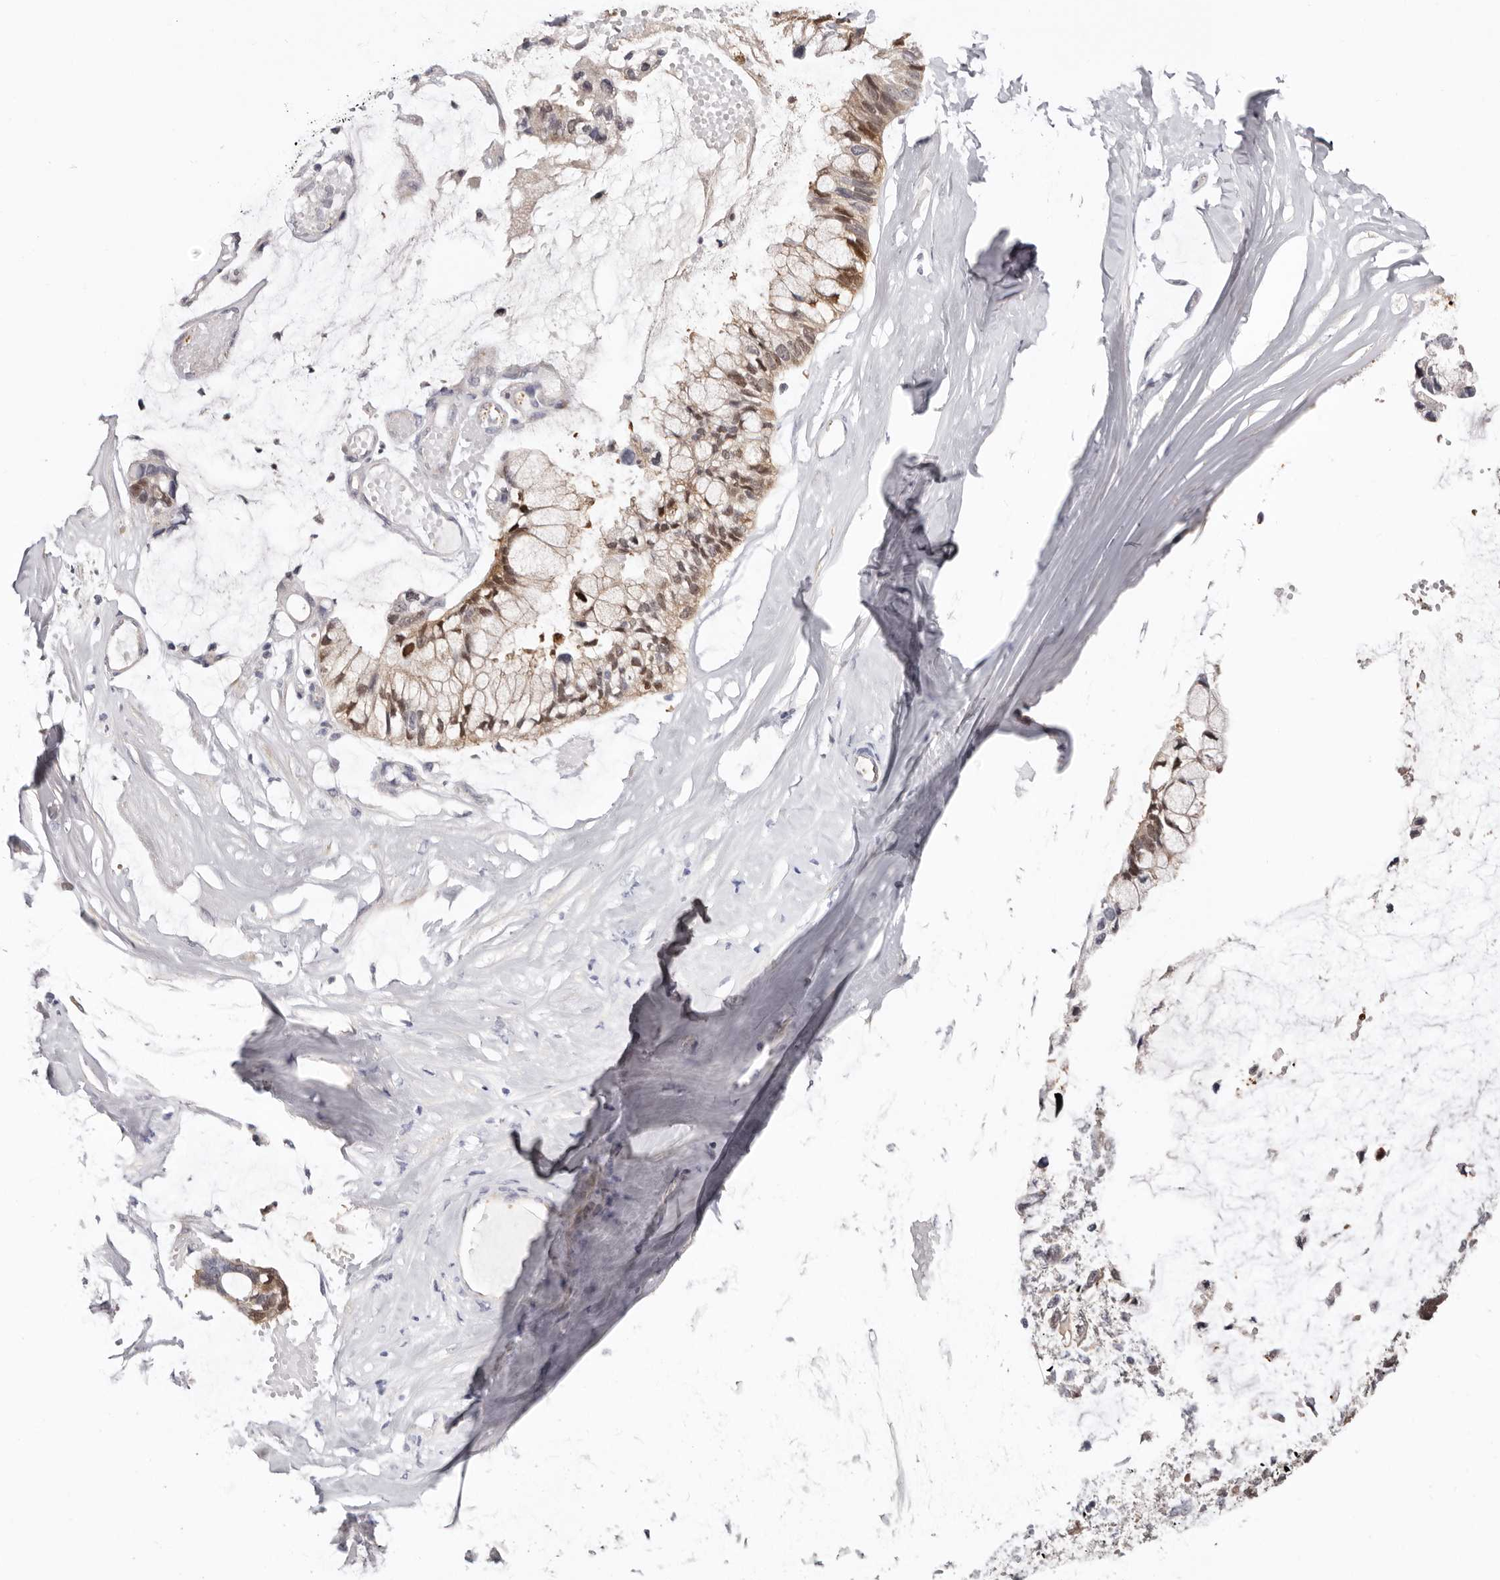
{"staining": {"intensity": "moderate", "quantity": "<25%", "location": "cytoplasmic/membranous,nuclear"}, "tissue": "ovarian cancer", "cell_type": "Tumor cells", "image_type": "cancer", "snomed": [{"axis": "morphology", "description": "Cystadenocarcinoma, mucinous, NOS"}, {"axis": "topography", "description": "Ovary"}], "caption": "Ovarian mucinous cystadenocarcinoma stained for a protein (brown) demonstrates moderate cytoplasmic/membranous and nuclear positive positivity in approximately <25% of tumor cells.", "gene": "PKDCC", "patient": {"sex": "female", "age": 39}}